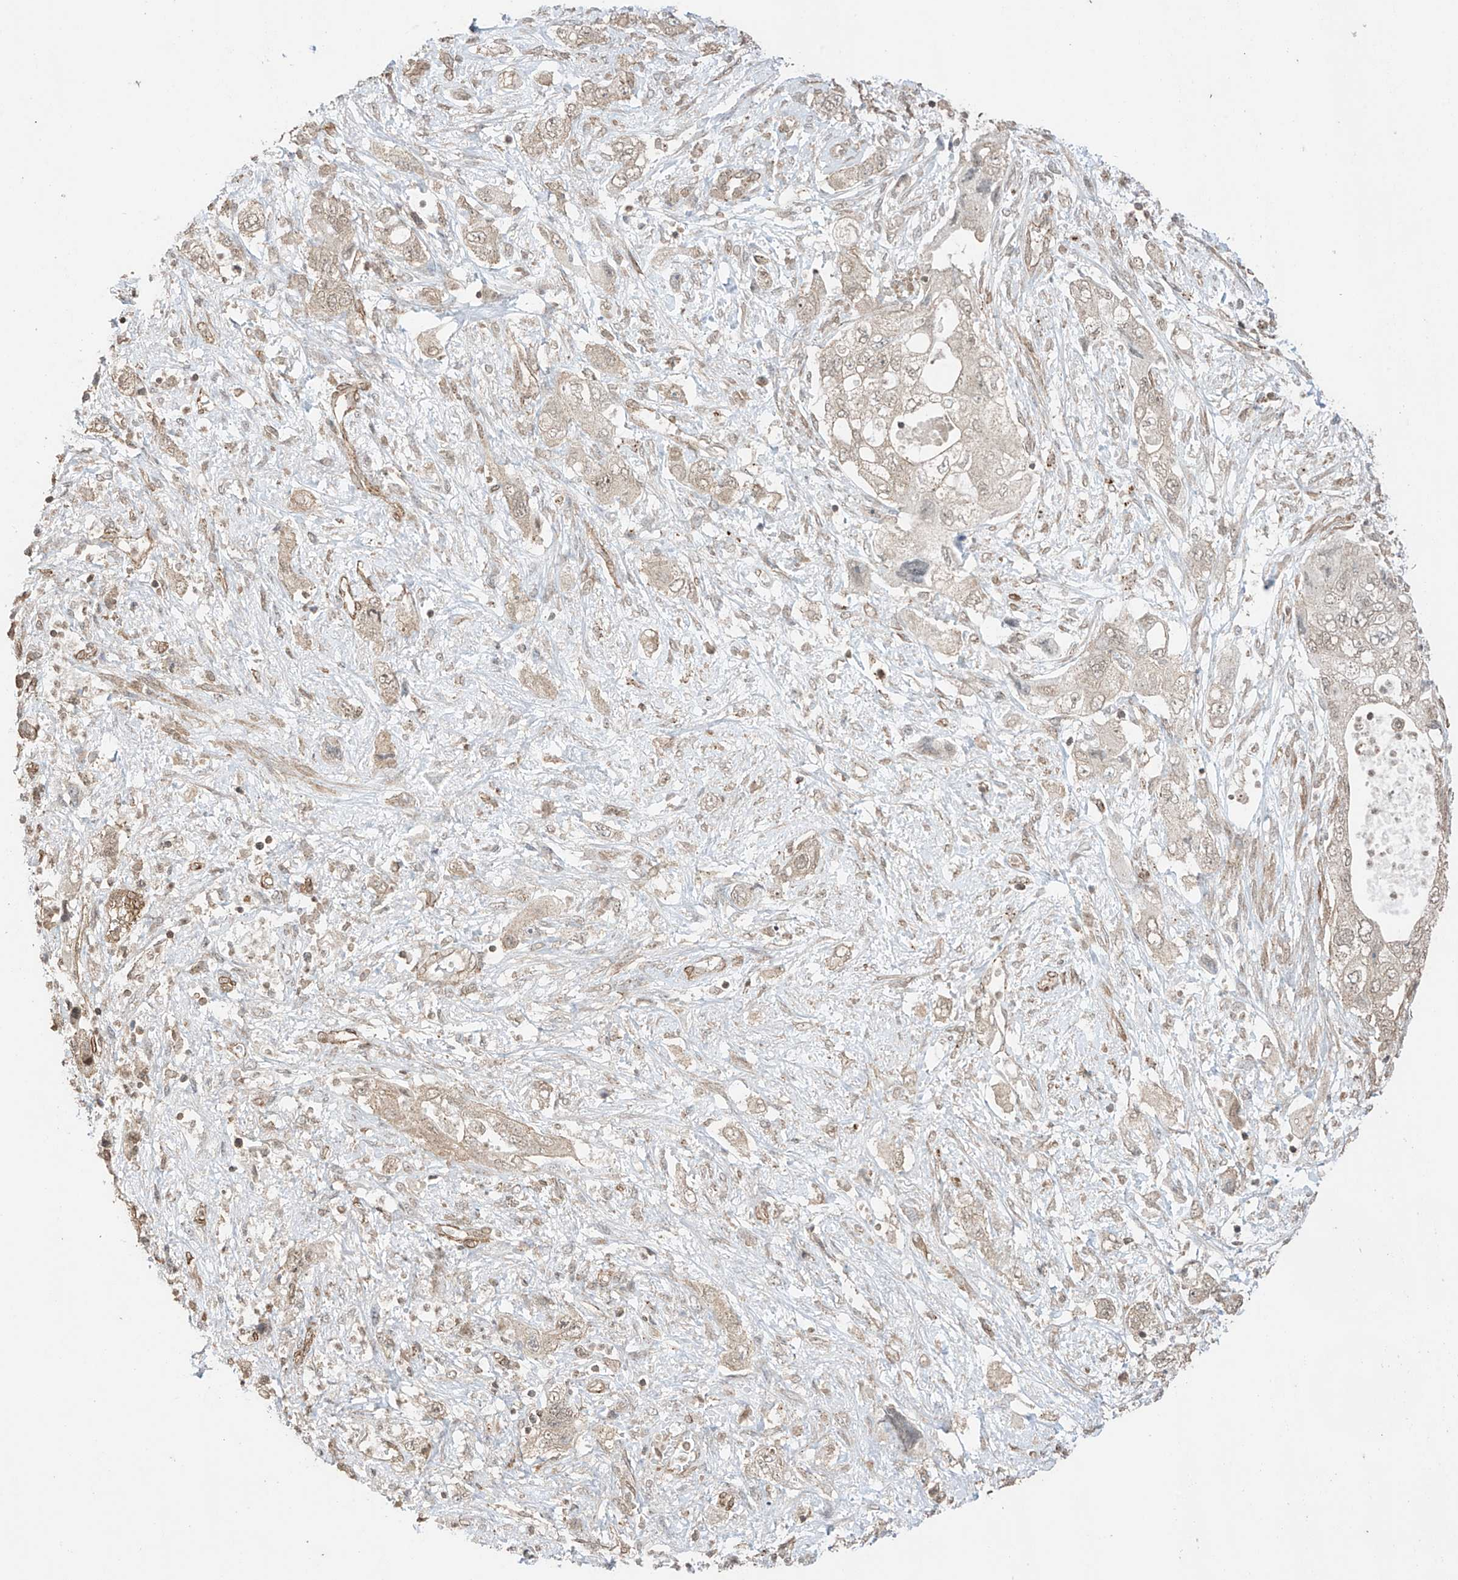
{"staining": {"intensity": "weak", "quantity": "25%-75%", "location": "cytoplasmic/membranous"}, "tissue": "pancreatic cancer", "cell_type": "Tumor cells", "image_type": "cancer", "snomed": [{"axis": "morphology", "description": "Adenocarcinoma, NOS"}, {"axis": "topography", "description": "Pancreas"}], "caption": "An IHC image of neoplastic tissue is shown. Protein staining in brown shows weak cytoplasmic/membranous positivity in pancreatic cancer (adenocarcinoma) within tumor cells.", "gene": "TTLL5", "patient": {"sex": "female", "age": 73}}